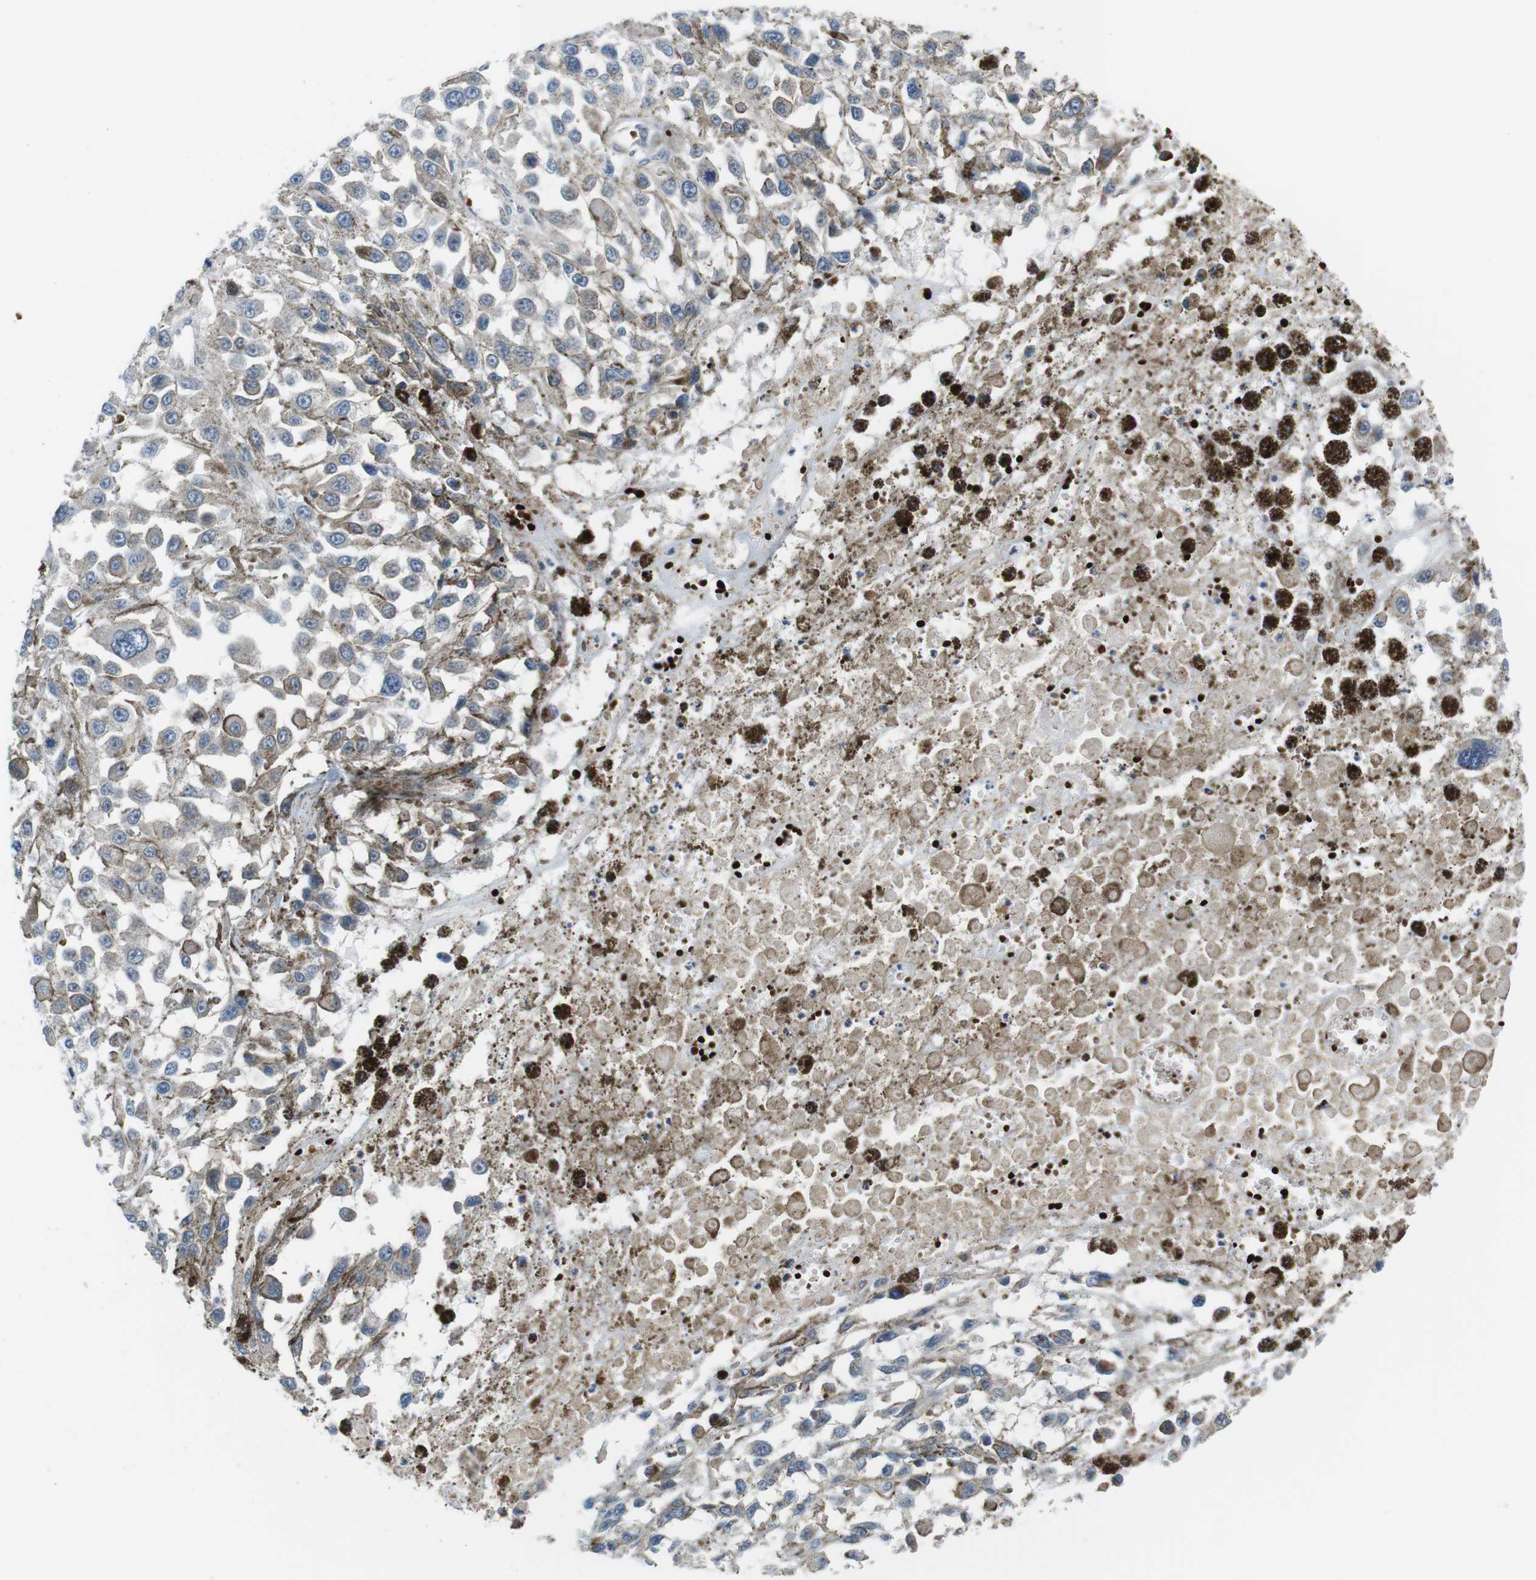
{"staining": {"intensity": "negative", "quantity": "none", "location": "none"}, "tissue": "melanoma", "cell_type": "Tumor cells", "image_type": "cancer", "snomed": [{"axis": "morphology", "description": "Malignant melanoma, Metastatic site"}, {"axis": "topography", "description": "Lymph node"}], "caption": "An immunohistochemistry (IHC) photomicrograph of malignant melanoma (metastatic site) is shown. There is no staining in tumor cells of malignant melanoma (metastatic site). Nuclei are stained in blue.", "gene": "CUL7", "patient": {"sex": "male", "age": 59}}